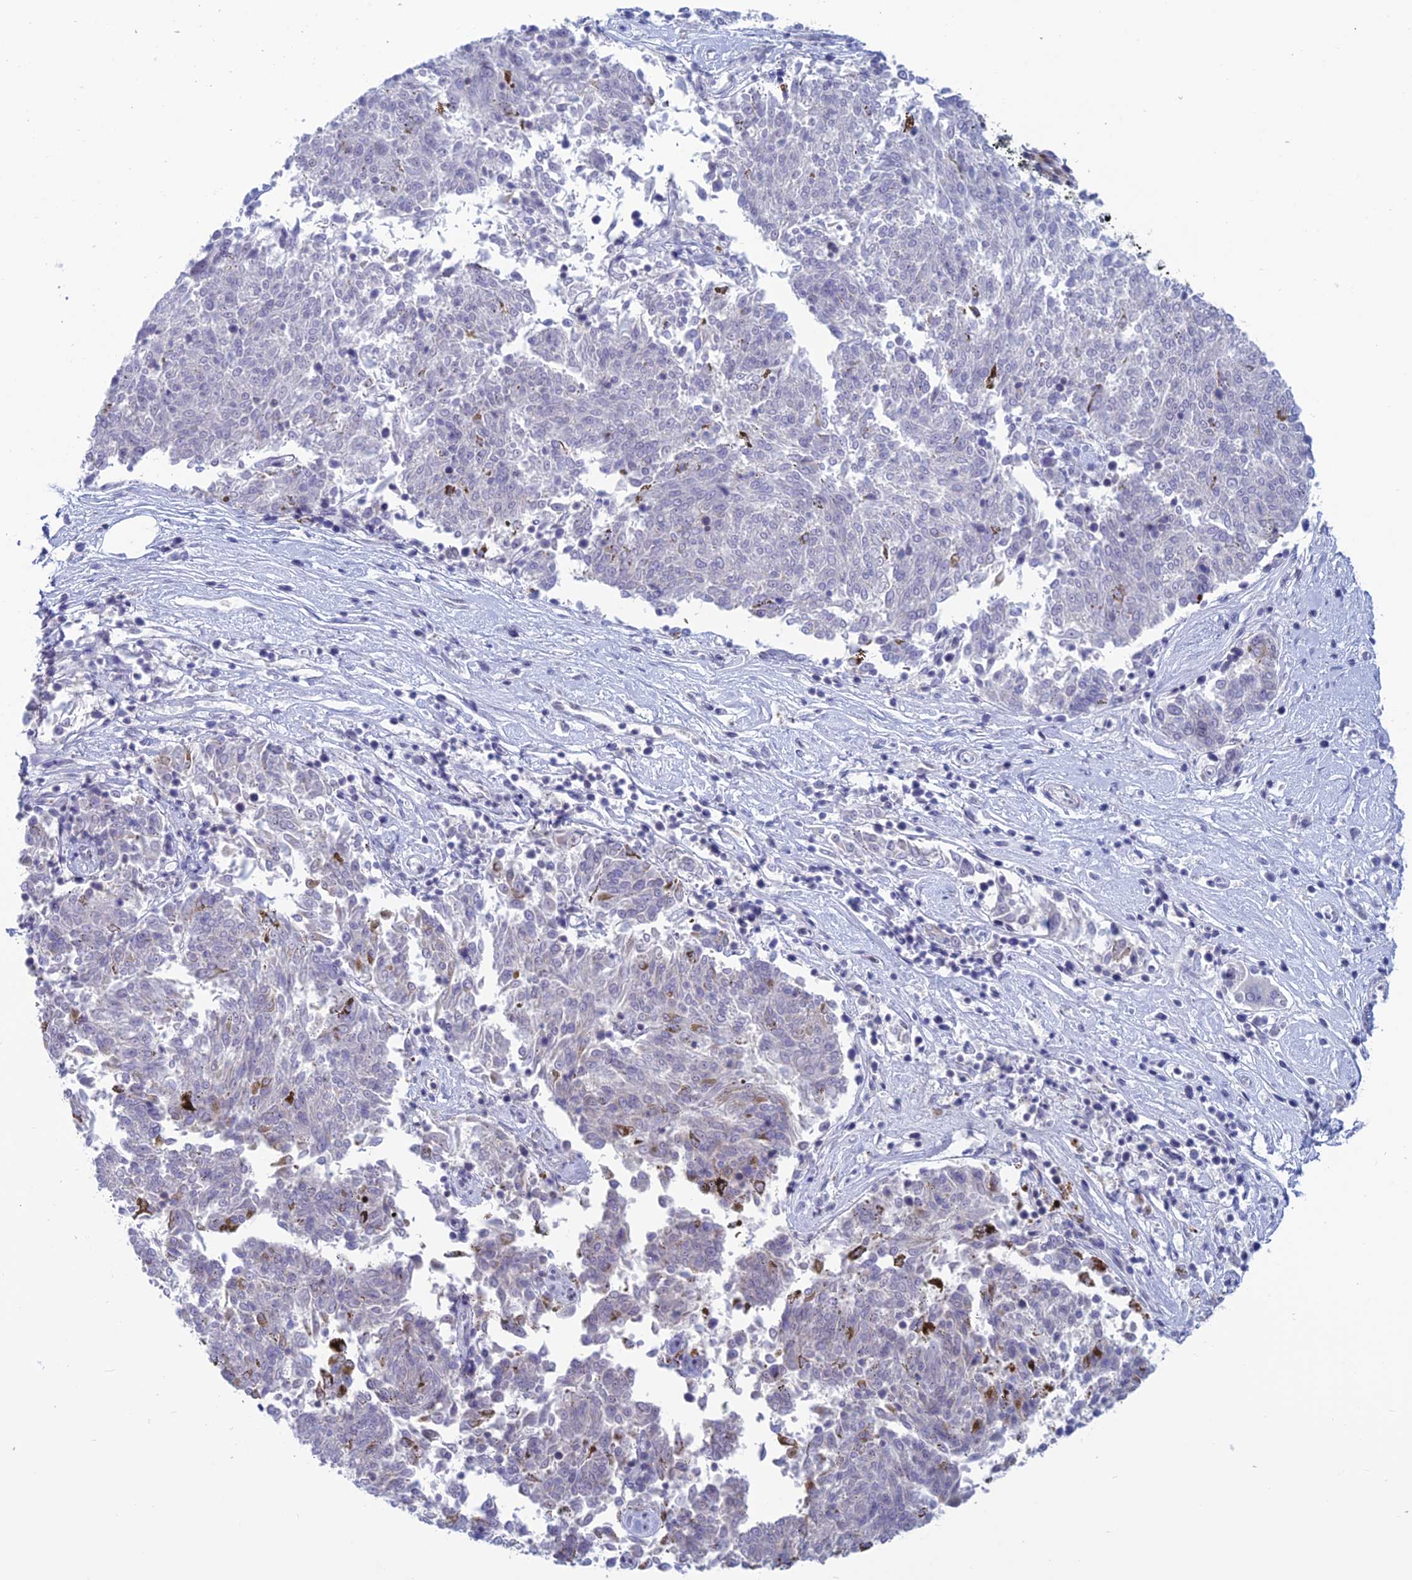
{"staining": {"intensity": "negative", "quantity": "none", "location": "none"}, "tissue": "melanoma", "cell_type": "Tumor cells", "image_type": "cancer", "snomed": [{"axis": "morphology", "description": "Malignant melanoma, NOS"}, {"axis": "topography", "description": "Skin"}], "caption": "DAB immunohistochemical staining of melanoma shows no significant positivity in tumor cells.", "gene": "NOL4L", "patient": {"sex": "female", "age": 72}}